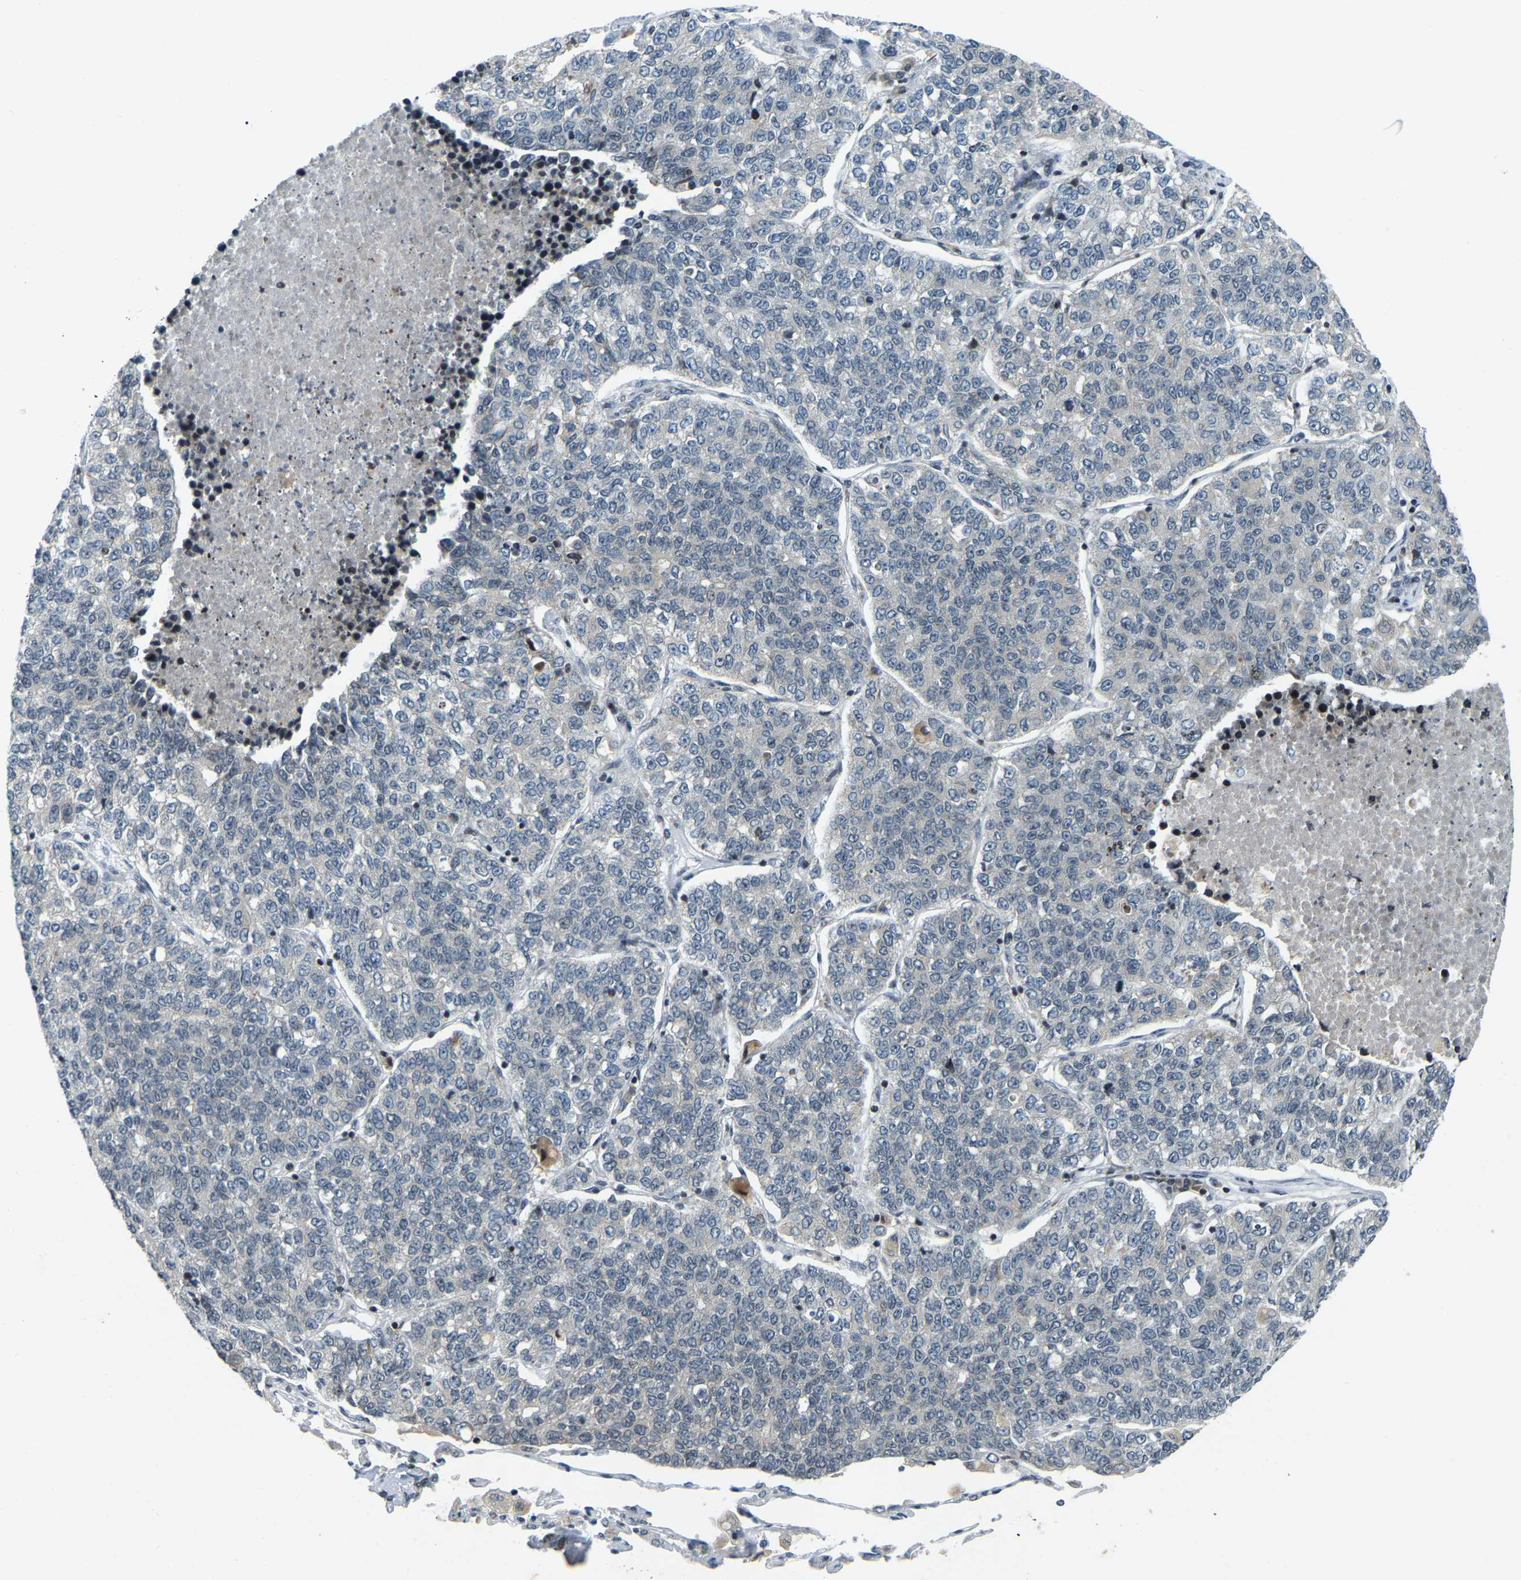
{"staining": {"intensity": "negative", "quantity": "none", "location": "none"}, "tissue": "lung cancer", "cell_type": "Tumor cells", "image_type": "cancer", "snomed": [{"axis": "morphology", "description": "Adenocarcinoma, NOS"}, {"axis": "topography", "description": "Lung"}], "caption": "A high-resolution image shows immunohistochemistry staining of lung cancer, which reveals no significant expression in tumor cells. The staining is performed using DAB (3,3'-diaminobenzidine) brown chromogen with nuclei counter-stained in using hematoxylin.", "gene": "PARL", "patient": {"sex": "male", "age": 49}}